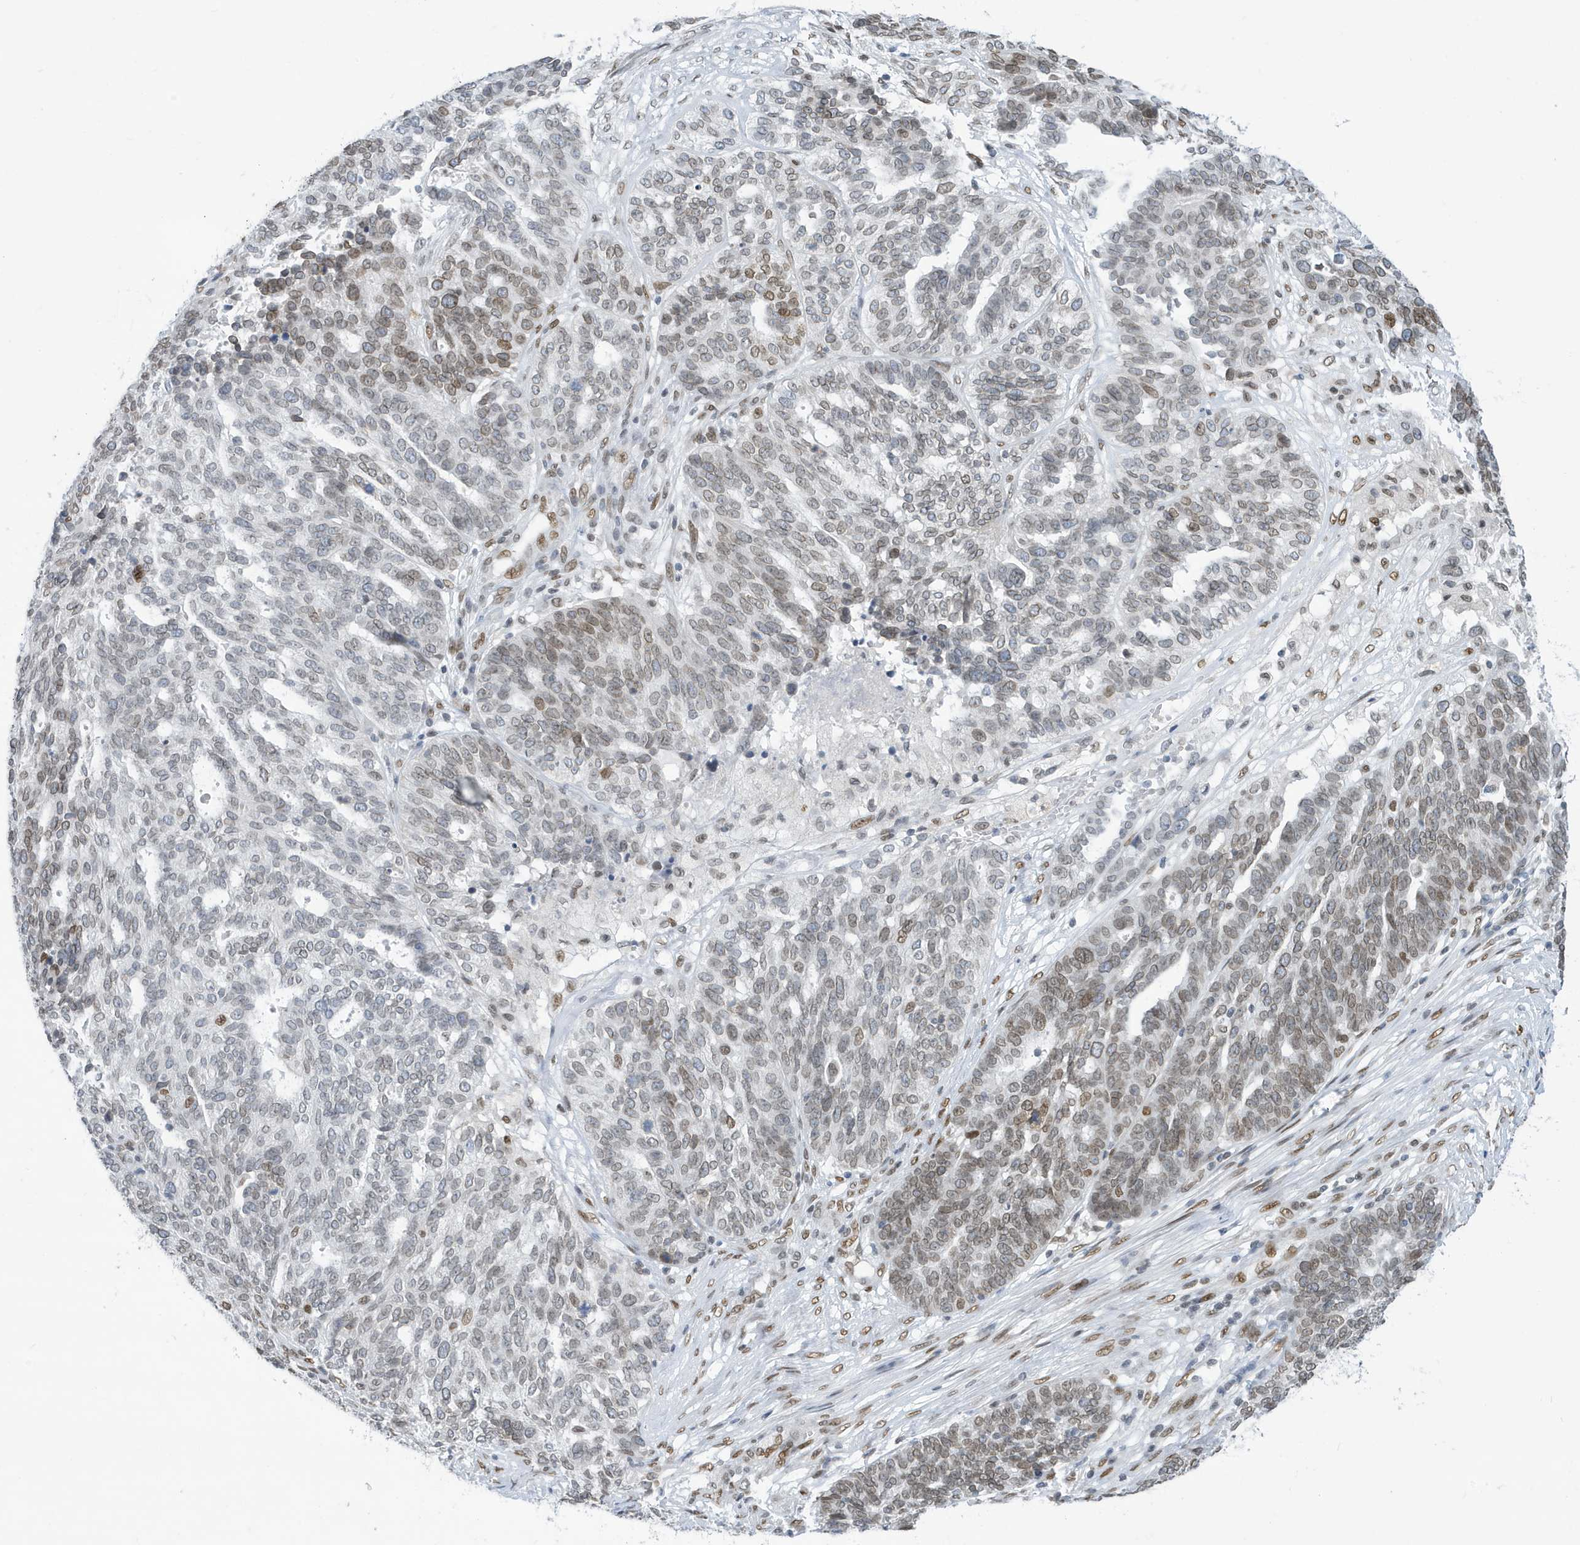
{"staining": {"intensity": "moderate", "quantity": "25%-75%", "location": "cytoplasmic/membranous,nuclear"}, "tissue": "ovarian cancer", "cell_type": "Tumor cells", "image_type": "cancer", "snomed": [{"axis": "morphology", "description": "Cystadenocarcinoma, serous, NOS"}, {"axis": "topography", "description": "Ovary"}], "caption": "Immunohistochemistry (IHC) photomicrograph of neoplastic tissue: ovarian cancer (serous cystadenocarcinoma) stained using immunohistochemistry (IHC) demonstrates medium levels of moderate protein expression localized specifically in the cytoplasmic/membranous and nuclear of tumor cells, appearing as a cytoplasmic/membranous and nuclear brown color.", "gene": "PCYT1A", "patient": {"sex": "female", "age": 59}}